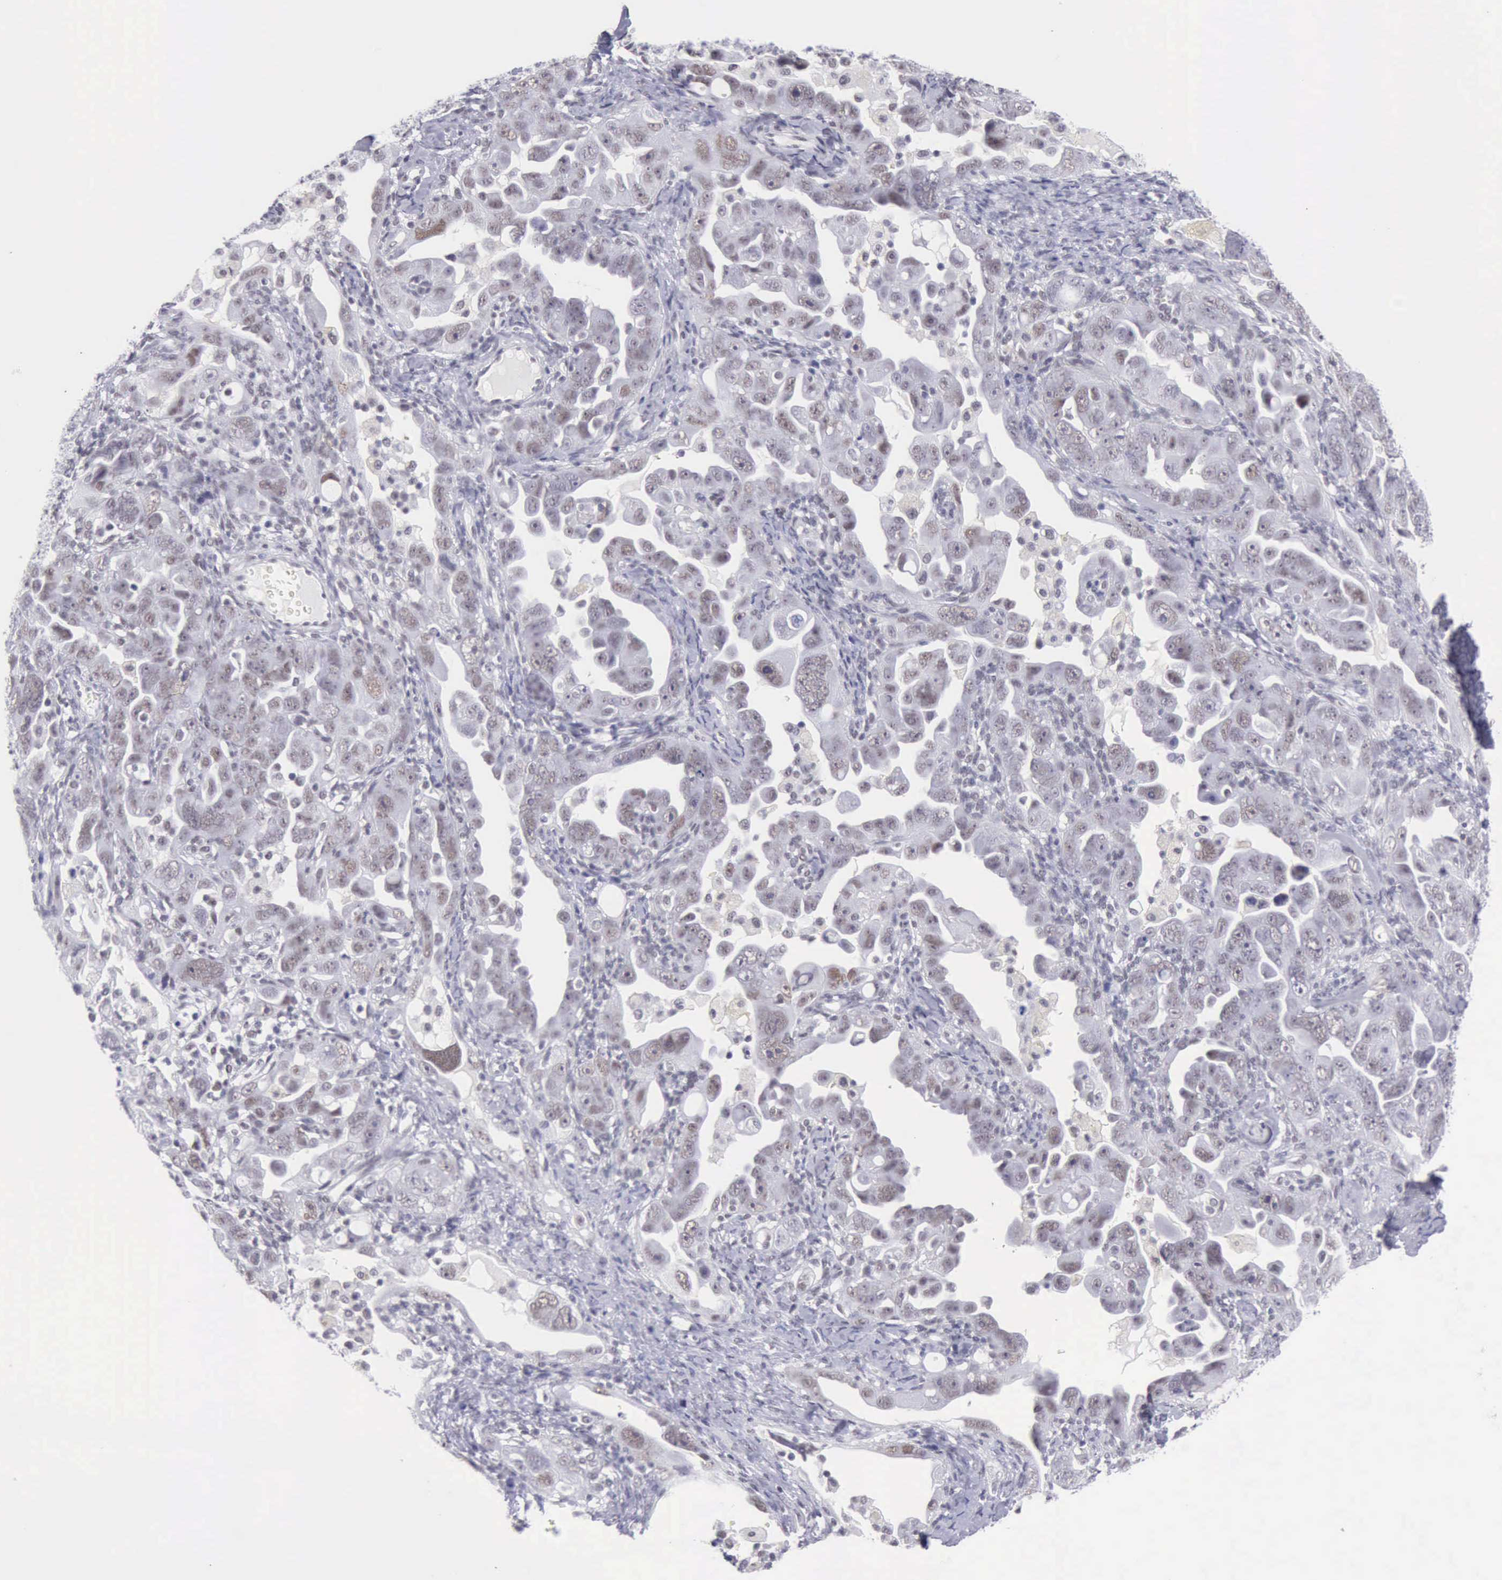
{"staining": {"intensity": "weak", "quantity": "<25%", "location": "nuclear"}, "tissue": "ovarian cancer", "cell_type": "Tumor cells", "image_type": "cancer", "snomed": [{"axis": "morphology", "description": "Cystadenocarcinoma, serous, NOS"}, {"axis": "topography", "description": "Ovary"}], "caption": "The histopathology image demonstrates no significant expression in tumor cells of ovarian cancer (serous cystadenocarcinoma).", "gene": "EP300", "patient": {"sex": "female", "age": 66}}